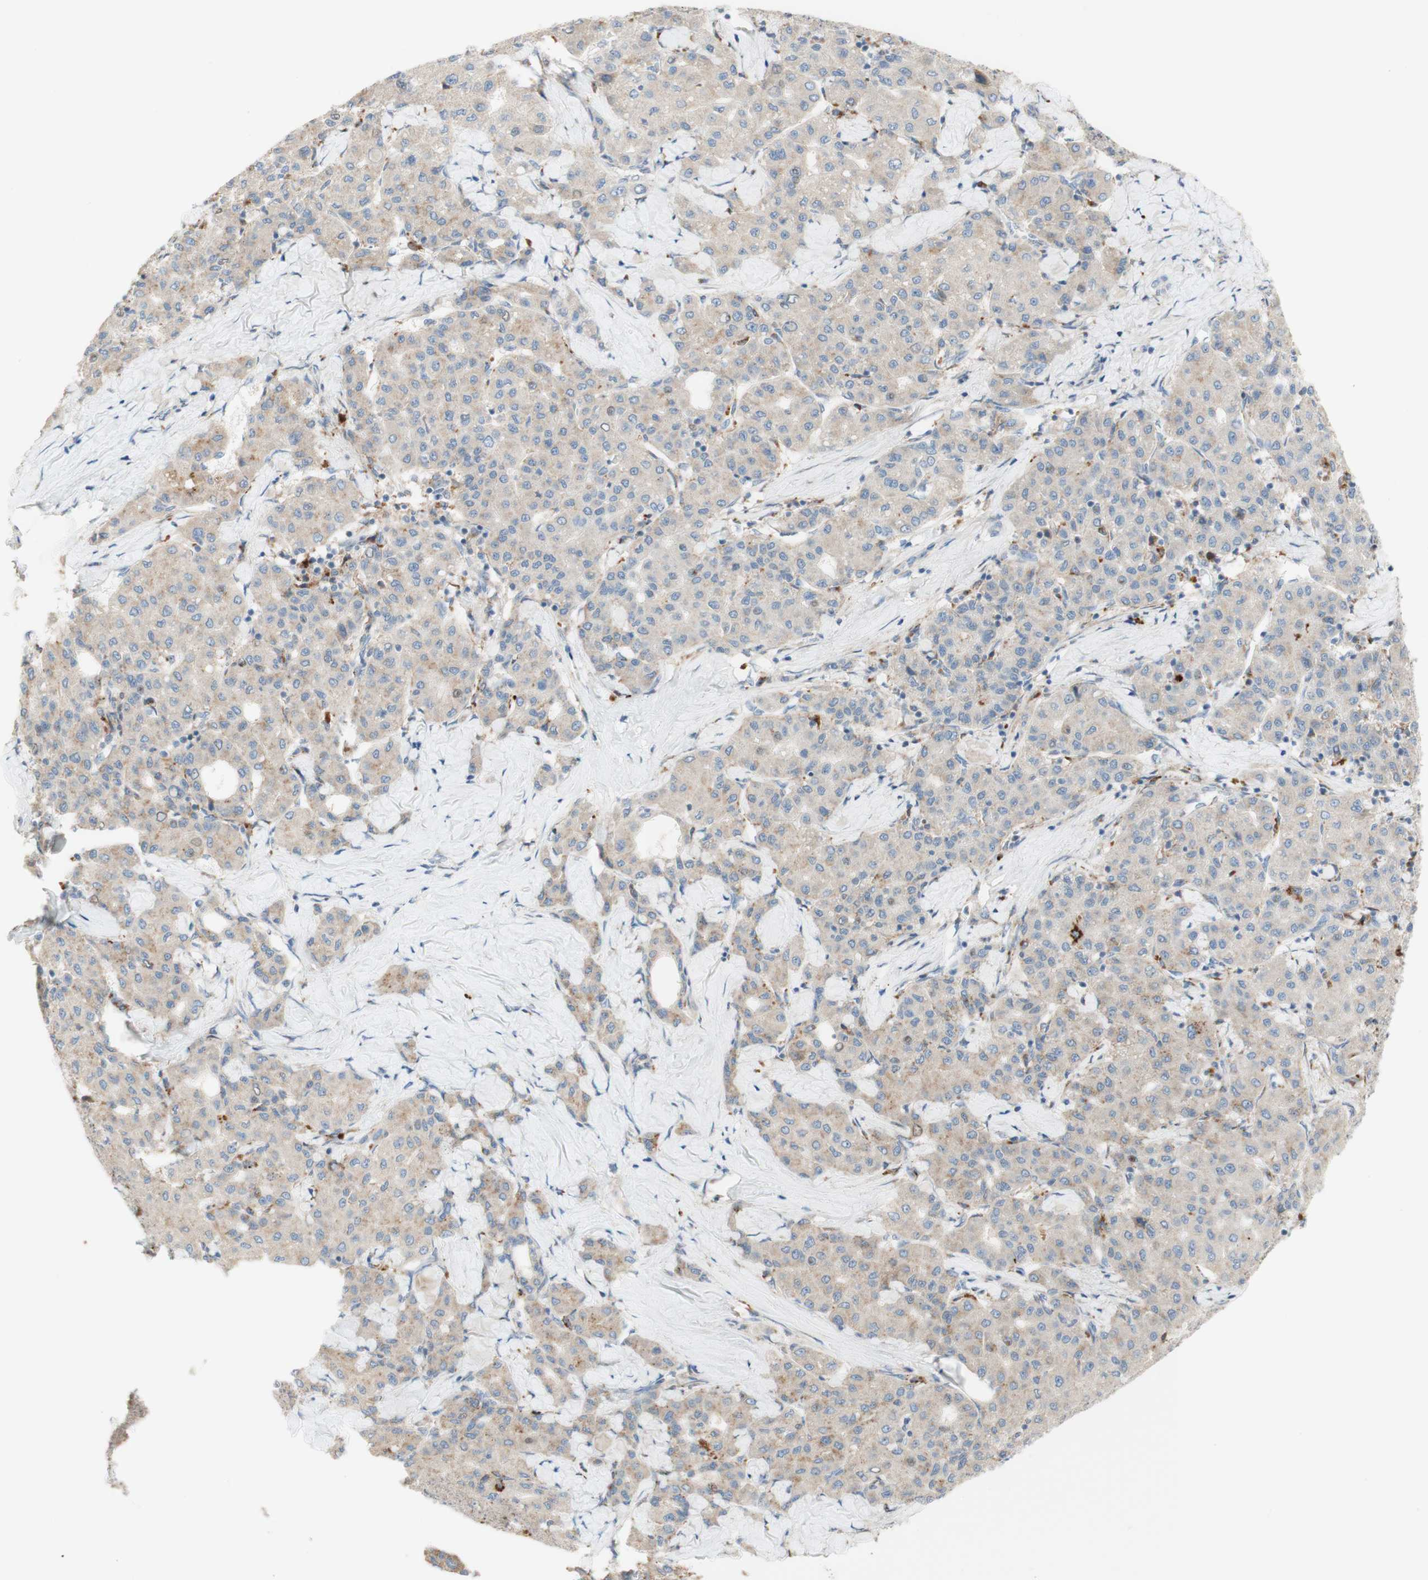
{"staining": {"intensity": "weak", "quantity": "25%-75%", "location": "cytoplasmic/membranous"}, "tissue": "liver cancer", "cell_type": "Tumor cells", "image_type": "cancer", "snomed": [{"axis": "morphology", "description": "Carcinoma, Hepatocellular, NOS"}, {"axis": "topography", "description": "Liver"}], "caption": "This is a histology image of immunohistochemistry (IHC) staining of hepatocellular carcinoma (liver), which shows weak positivity in the cytoplasmic/membranous of tumor cells.", "gene": "GAPT", "patient": {"sex": "male", "age": 65}}